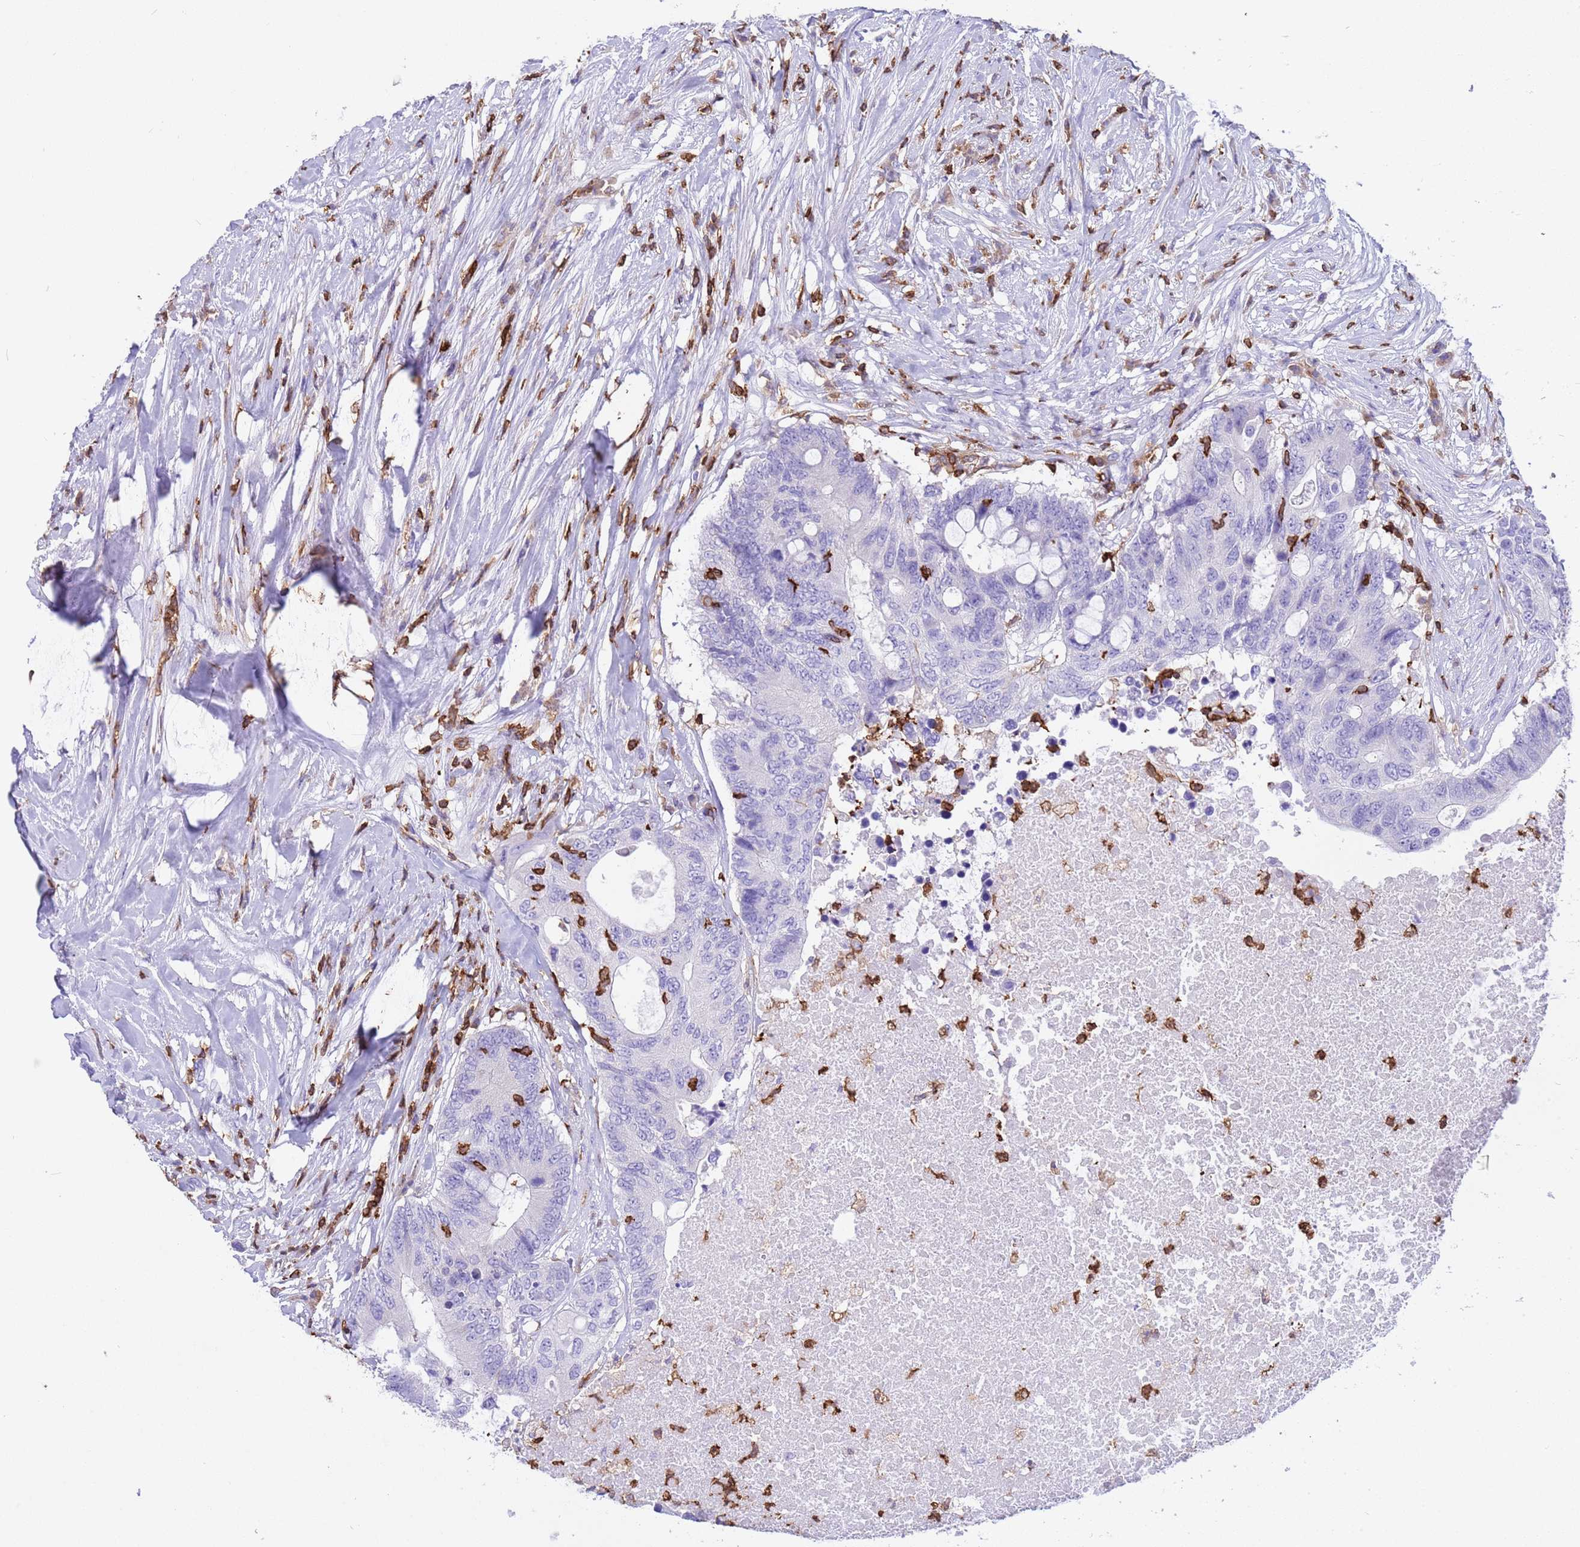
{"staining": {"intensity": "negative", "quantity": "none", "location": "none"}, "tissue": "colorectal cancer", "cell_type": "Tumor cells", "image_type": "cancer", "snomed": [{"axis": "morphology", "description": "Adenocarcinoma, NOS"}, {"axis": "topography", "description": "Colon"}], "caption": "Protein analysis of colorectal adenocarcinoma exhibits no significant staining in tumor cells.", "gene": "IRF5", "patient": {"sex": "male", "age": 71}}